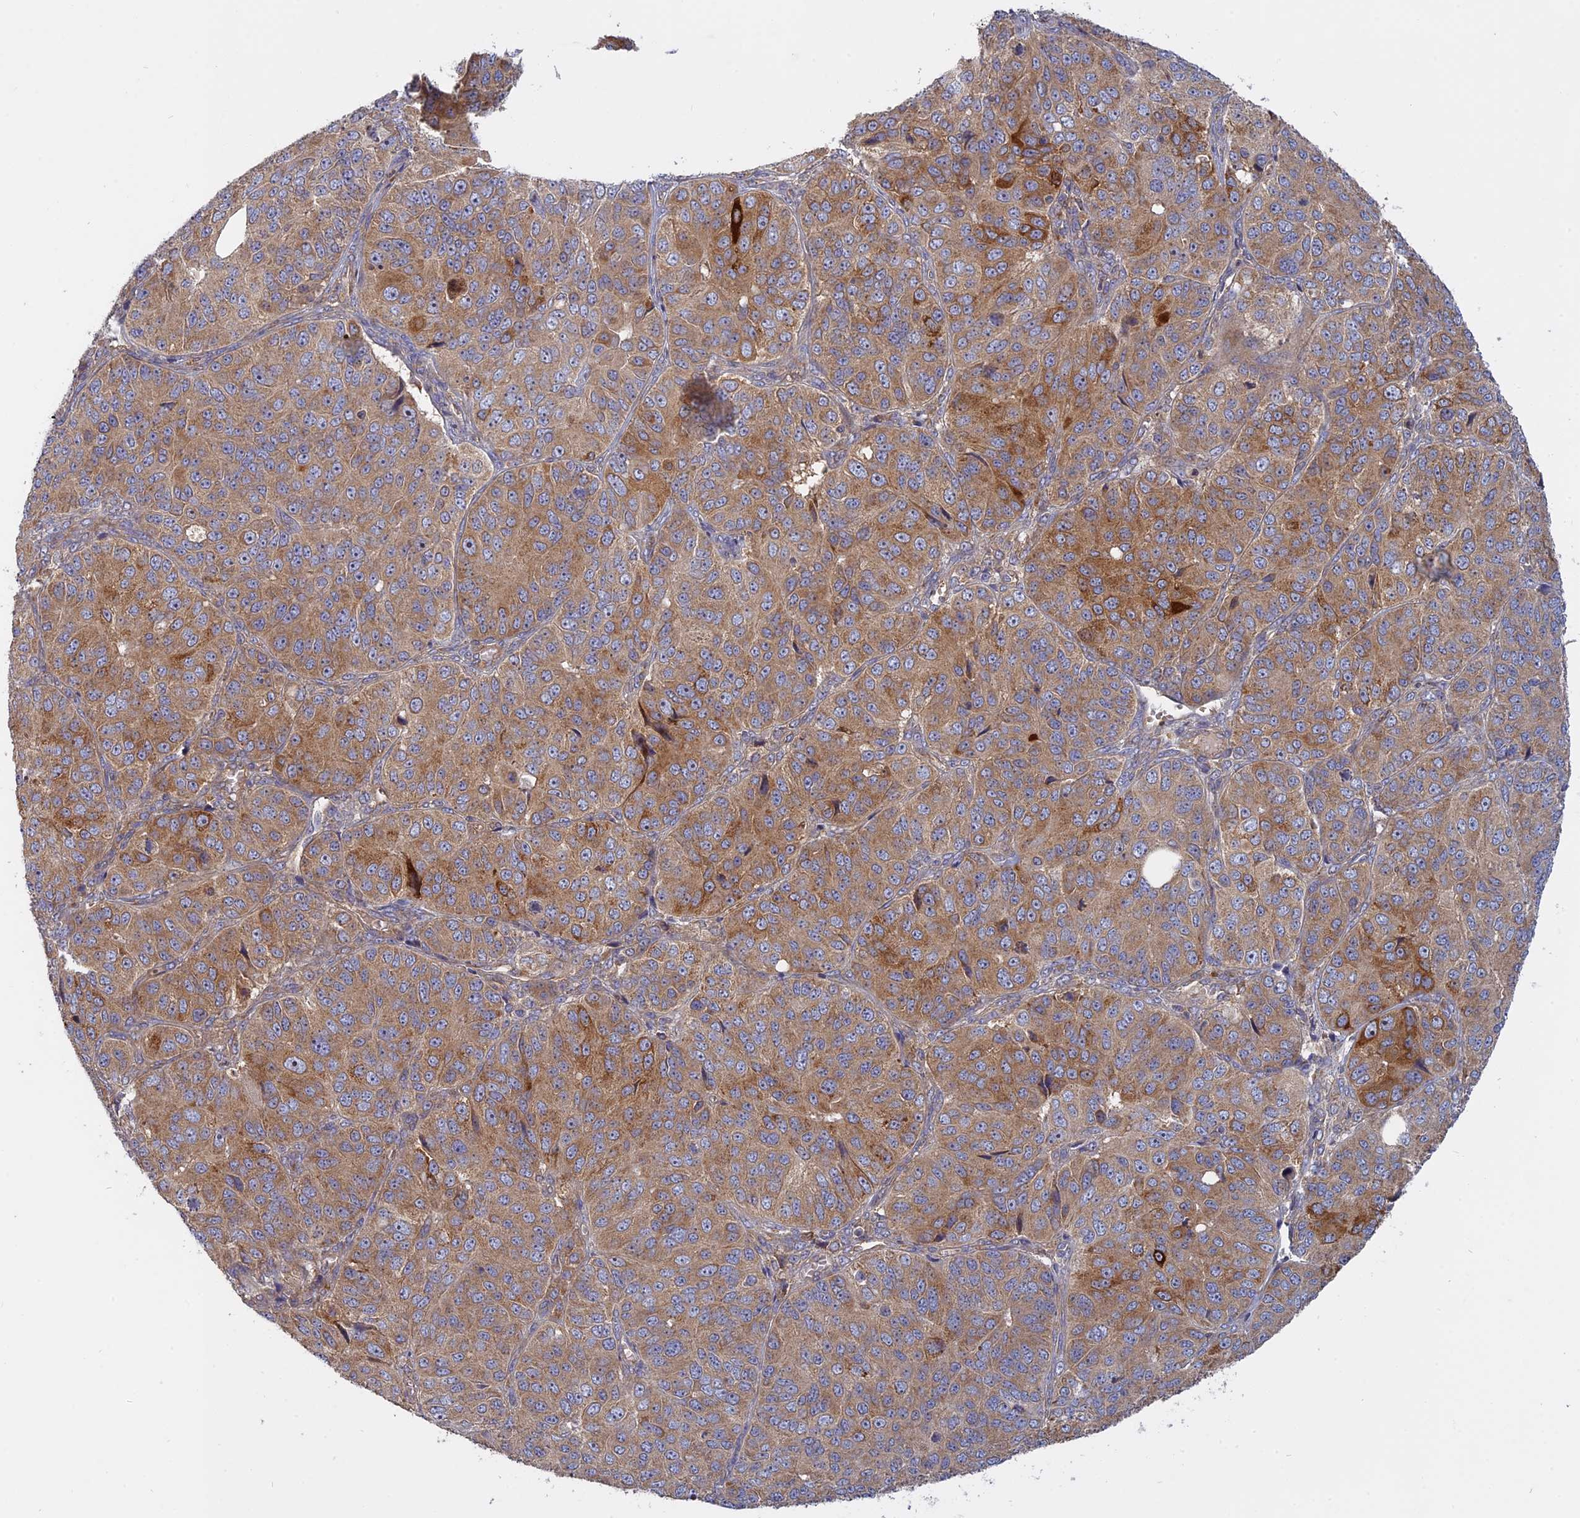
{"staining": {"intensity": "moderate", "quantity": ">75%", "location": "cytoplasmic/membranous"}, "tissue": "ovarian cancer", "cell_type": "Tumor cells", "image_type": "cancer", "snomed": [{"axis": "morphology", "description": "Carcinoma, endometroid"}, {"axis": "topography", "description": "Ovary"}], "caption": "Moderate cytoplasmic/membranous protein staining is identified in approximately >75% of tumor cells in ovarian cancer.", "gene": "TMEM208", "patient": {"sex": "female", "age": 51}}